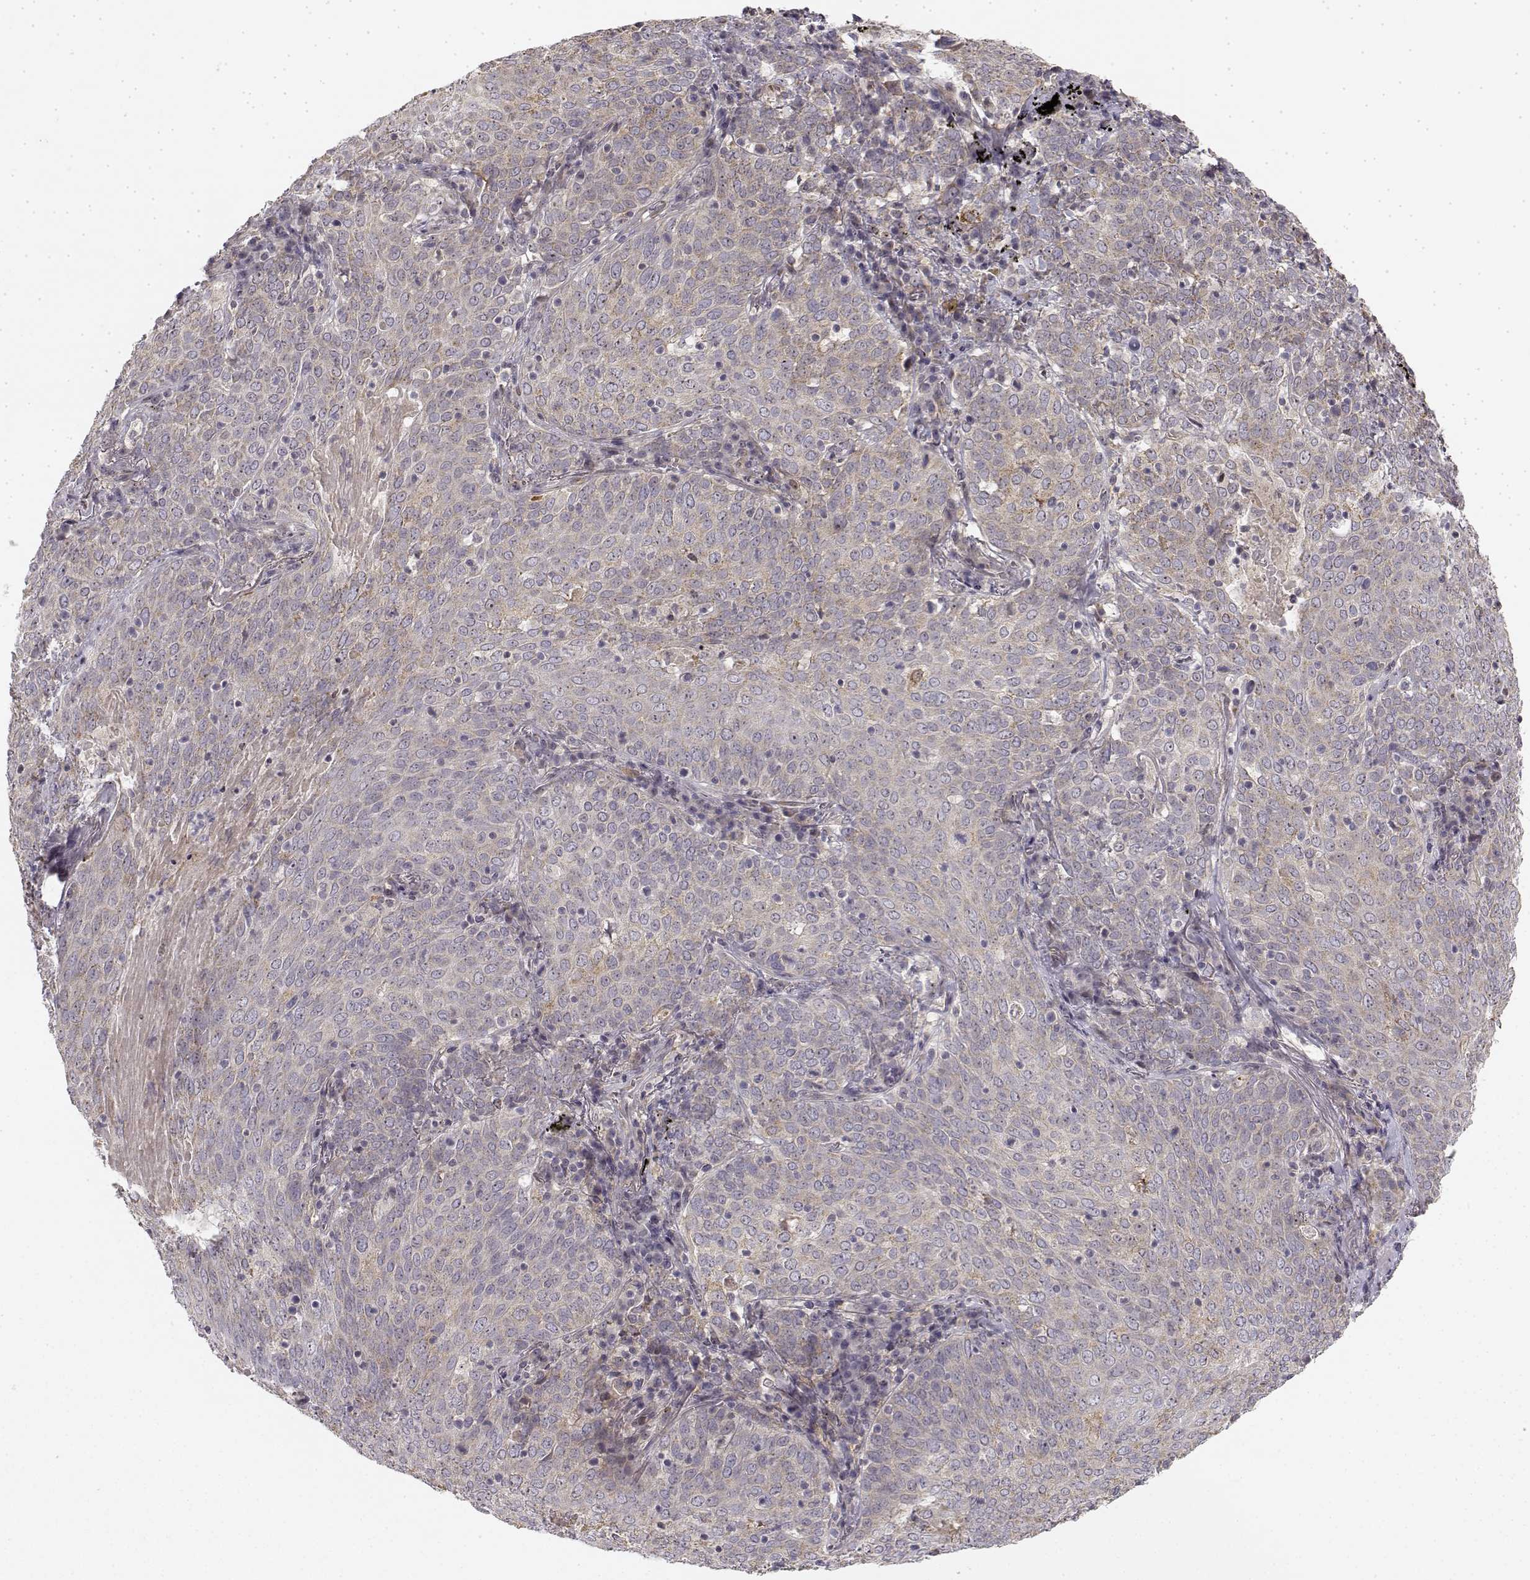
{"staining": {"intensity": "weak", "quantity": ">75%", "location": "cytoplasmic/membranous"}, "tissue": "lung cancer", "cell_type": "Tumor cells", "image_type": "cancer", "snomed": [{"axis": "morphology", "description": "Squamous cell carcinoma, NOS"}, {"axis": "topography", "description": "Lung"}], "caption": "Immunohistochemistry of human lung squamous cell carcinoma reveals low levels of weak cytoplasmic/membranous staining in about >75% of tumor cells.", "gene": "MED12L", "patient": {"sex": "male", "age": 82}}